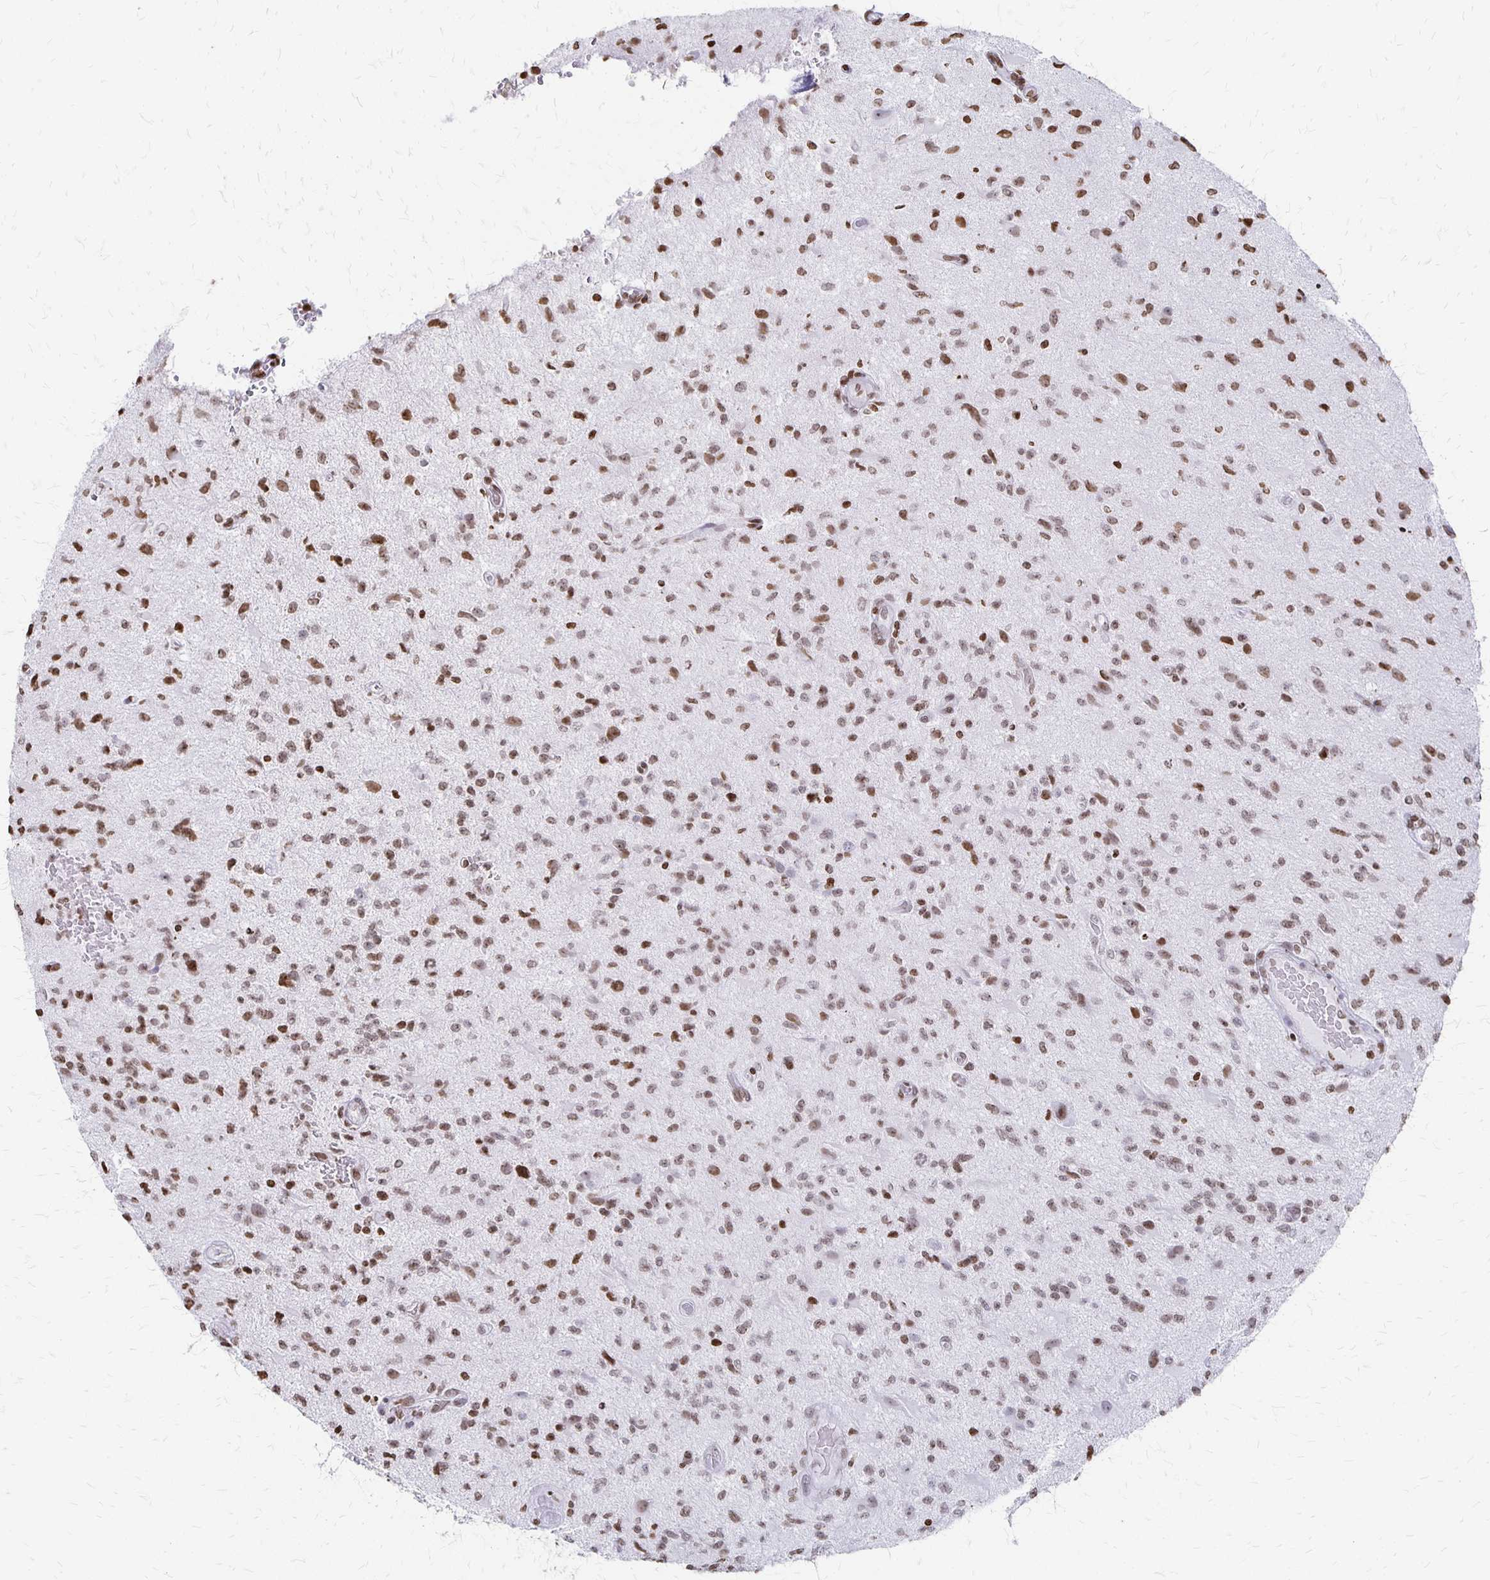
{"staining": {"intensity": "moderate", "quantity": ">75%", "location": "nuclear"}, "tissue": "glioma", "cell_type": "Tumor cells", "image_type": "cancer", "snomed": [{"axis": "morphology", "description": "Glioma, malignant, High grade"}, {"axis": "topography", "description": "Brain"}], "caption": "The immunohistochemical stain shows moderate nuclear expression in tumor cells of malignant glioma (high-grade) tissue. Using DAB (brown) and hematoxylin (blue) stains, captured at high magnification using brightfield microscopy.", "gene": "ZNF280C", "patient": {"sex": "male", "age": 67}}